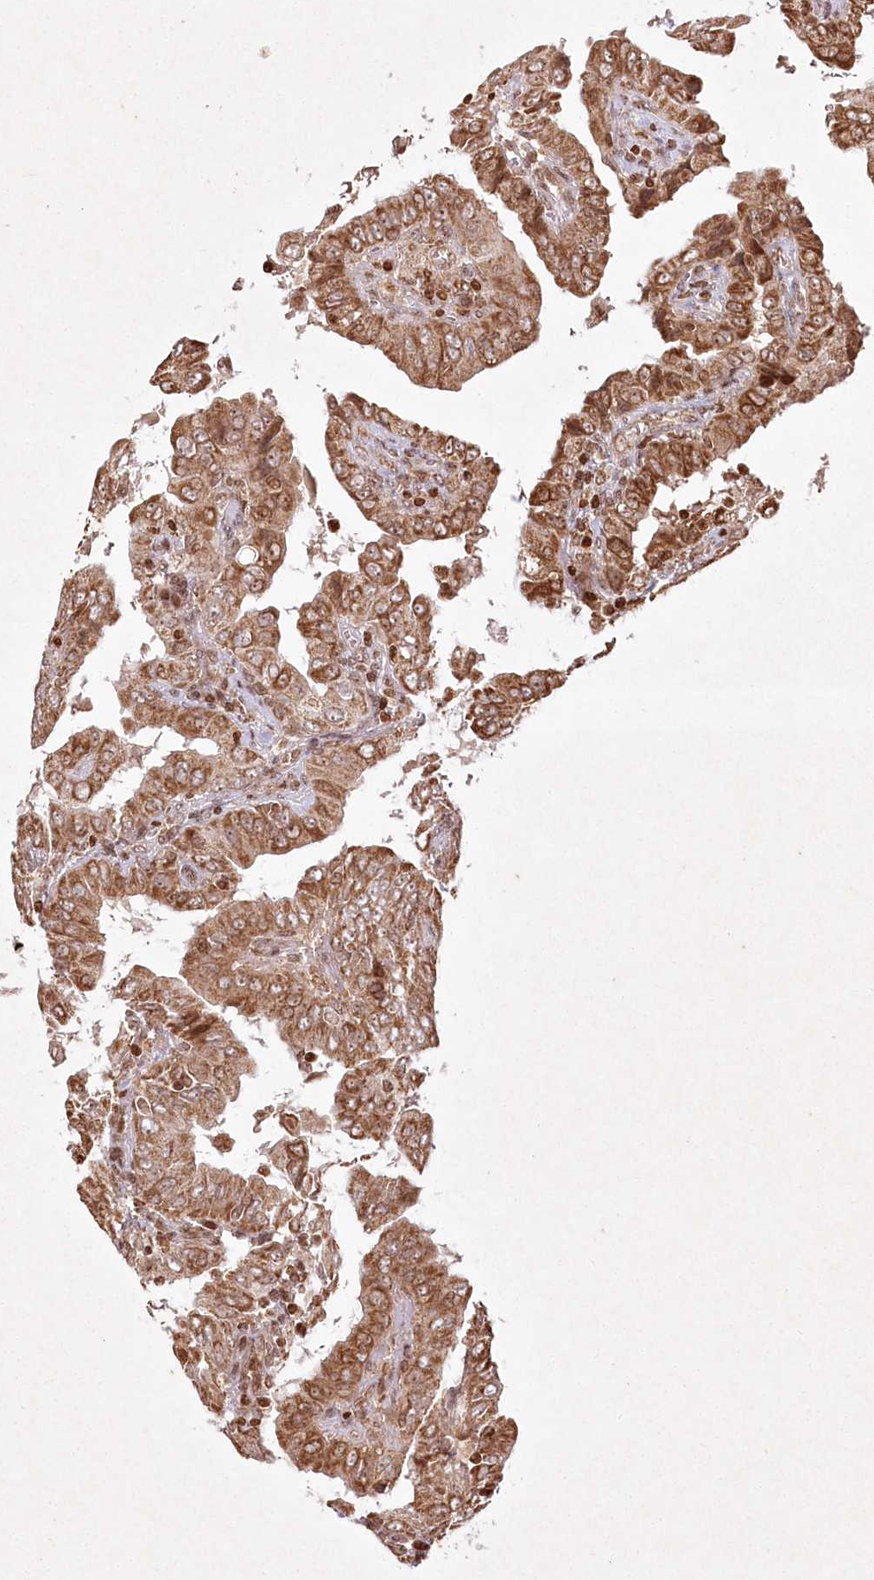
{"staining": {"intensity": "moderate", "quantity": ">75%", "location": "cytoplasmic/membranous"}, "tissue": "thyroid cancer", "cell_type": "Tumor cells", "image_type": "cancer", "snomed": [{"axis": "morphology", "description": "Papillary adenocarcinoma, NOS"}, {"axis": "topography", "description": "Thyroid gland"}], "caption": "High-power microscopy captured an IHC photomicrograph of thyroid cancer (papillary adenocarcinoma), revealing moderate cytoplasmic/membranous positivity in approximately >75% of tumor cells.", "gene": "CARM1", "patient": {"sex": "male", "age": 33}}